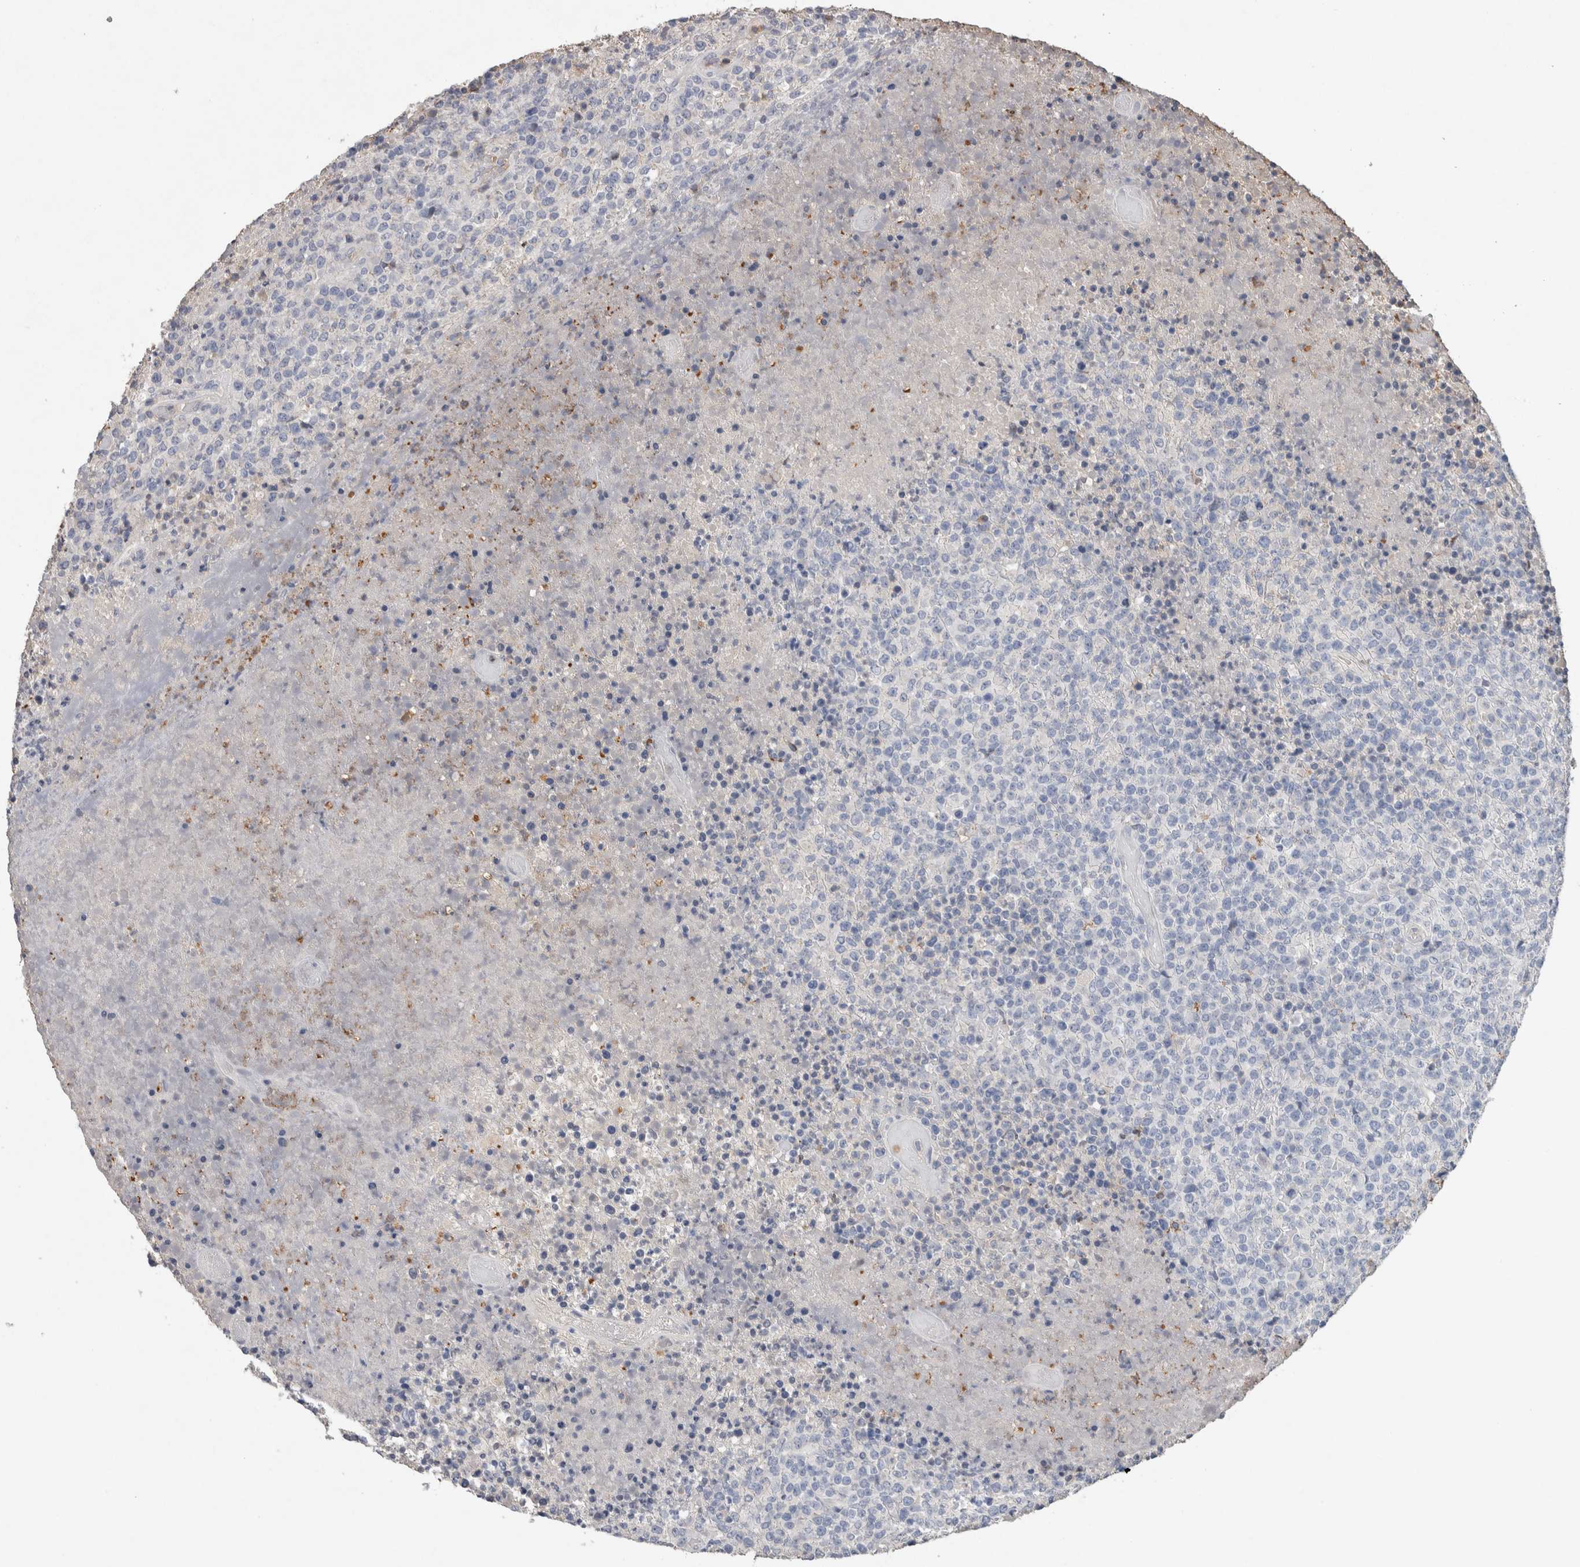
{"staining": {"intensity": "negative", "quantity": "none", "location": "none"}, "tissue": "lymphoma", "cell_type": "Tumor cells", "image_type": "cancer", "snomed": [{"axis": "morphology", "description": "Malignant lymphoma, non-Hodgkin's type, High grade"}, {"axis": "topography", "description": "Lymph node"}], "caption": "An image of high-grade malignant lymphoma, non-Hodgkin's type stained for a protein displays no brown staining in tumor cells. Brightfield microscopy of IHC stained with DAB (3,3'-diaminobenzidine) (brown) and hematoxylin (blue), captured at high magnification.", "gene": "FABP7", "patient": {"sex": "male", "age": 13}}